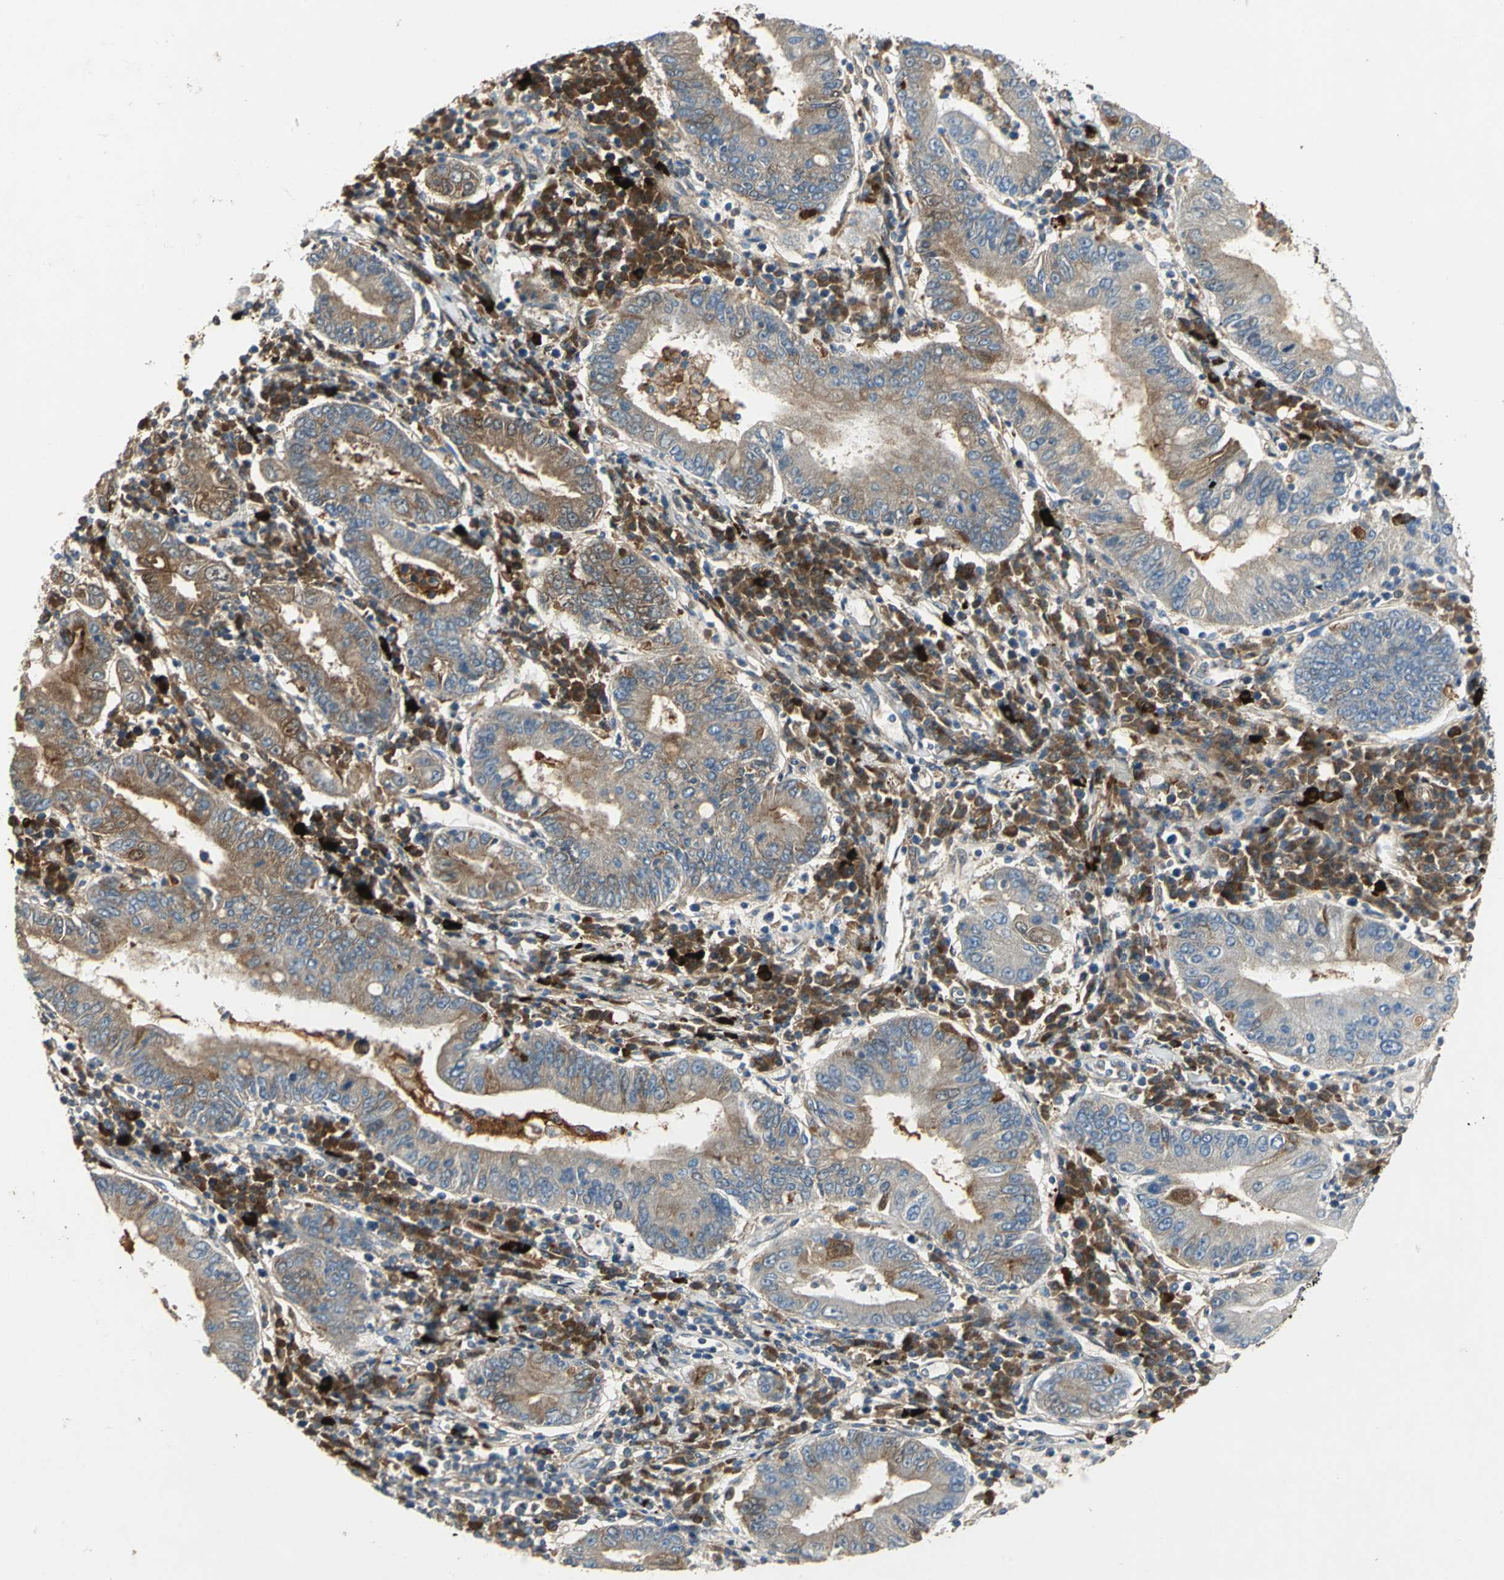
{"staining": {"intensity": "strong", "quantity": "25%-75%", "location": "cytoplasmic/membranous"}, "tissue": "stomach cancer", "cell_type": "Tumor cells", "image_type": "cancer", "snomed": [{"axis": "morphology", "description": "Normal tissue, NOS"}, {"axis": "morphology", "description": "Adenocarcinoma, NOS"}, {"axis": "topography", "description": "Esophagus"}, {"axis": "topography", "description": "Stomach, upper"}, {"axis": "topography", "description": "Peripheral nerve tissue"}], "caption": "Immunohistochemical staining of human stomach cancer demonstrates strong cytoplasmic/membranous protein positivity in approximately 25%-75% of tumor cells.", "gene": "PROC", "patient": {"sex": "male", "age": 62}}